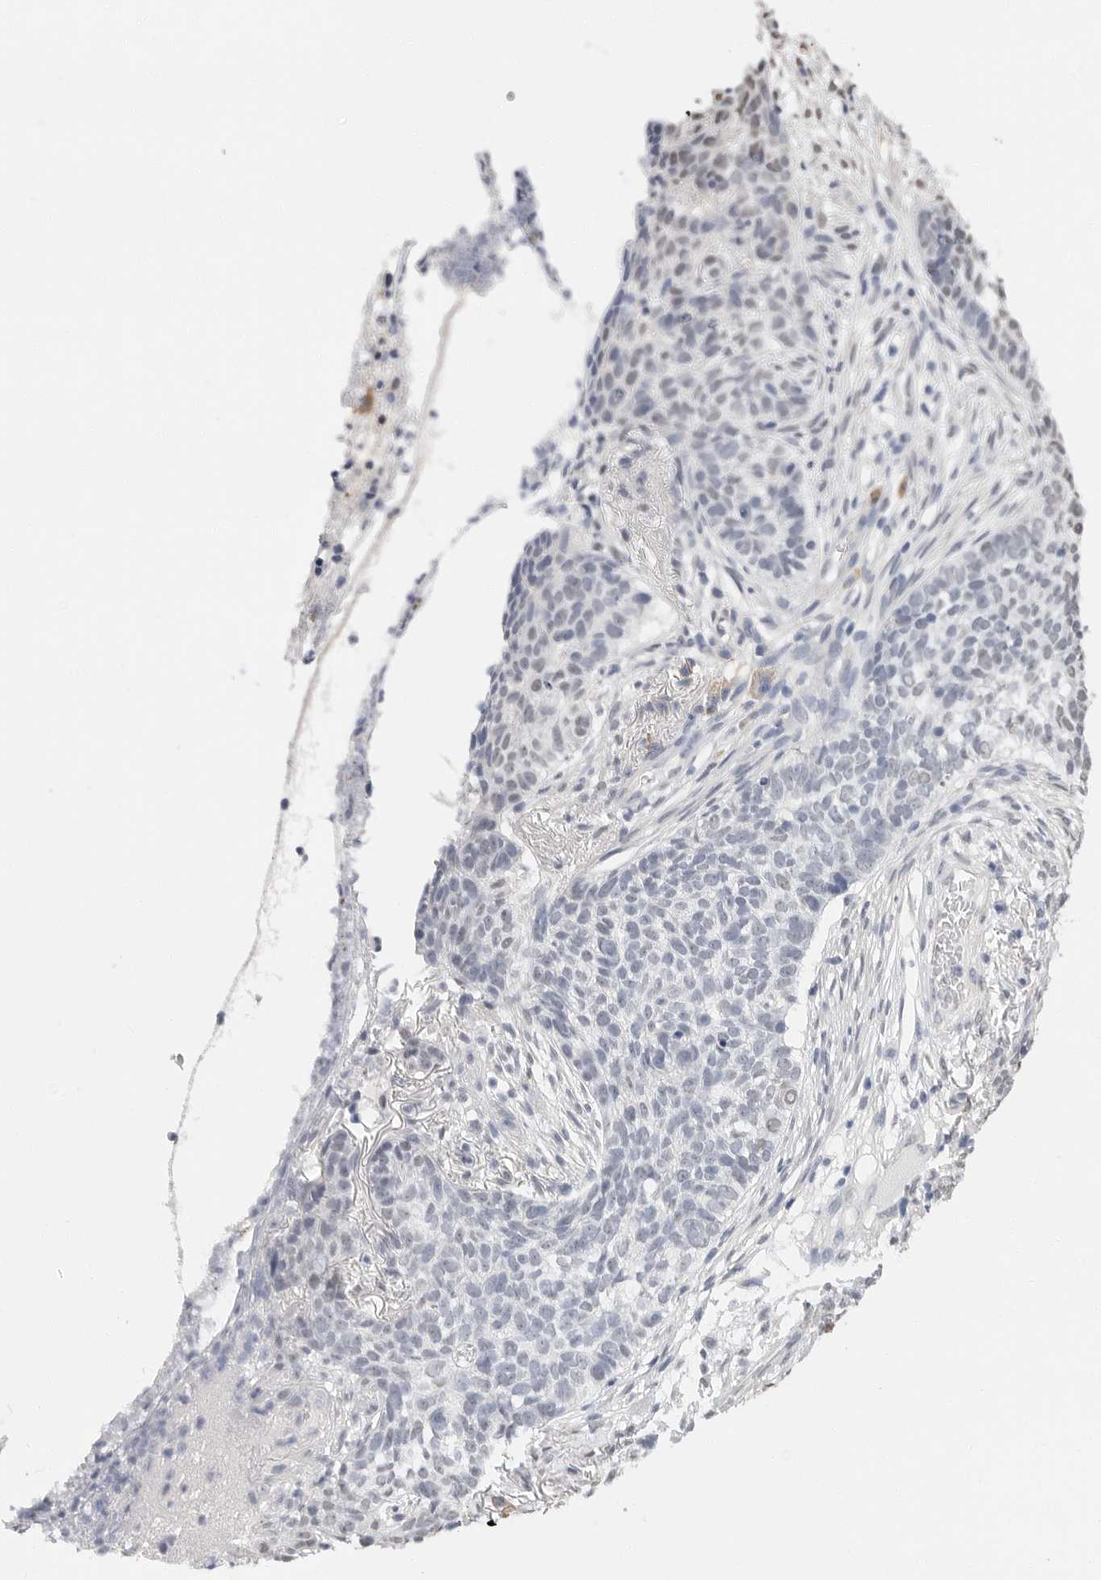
{"staining": {"intensity": "weak", "quantity": "<25%", "location": "nuclear"}, "tissue": "skin cancer", "cell_type": "Tumor cells", "image_type": "cancer", "snomed": [{"axis": "morphology", "description": "Basal cell carcinoma"}, {"axis": "topography", "description": "Skin"}], "caption": "This is an IHC image of skin cancer. There is no positivity in tumor cells.", "gene": "ARHGEF10", "patient": {"sex": "male", "age": 85}}